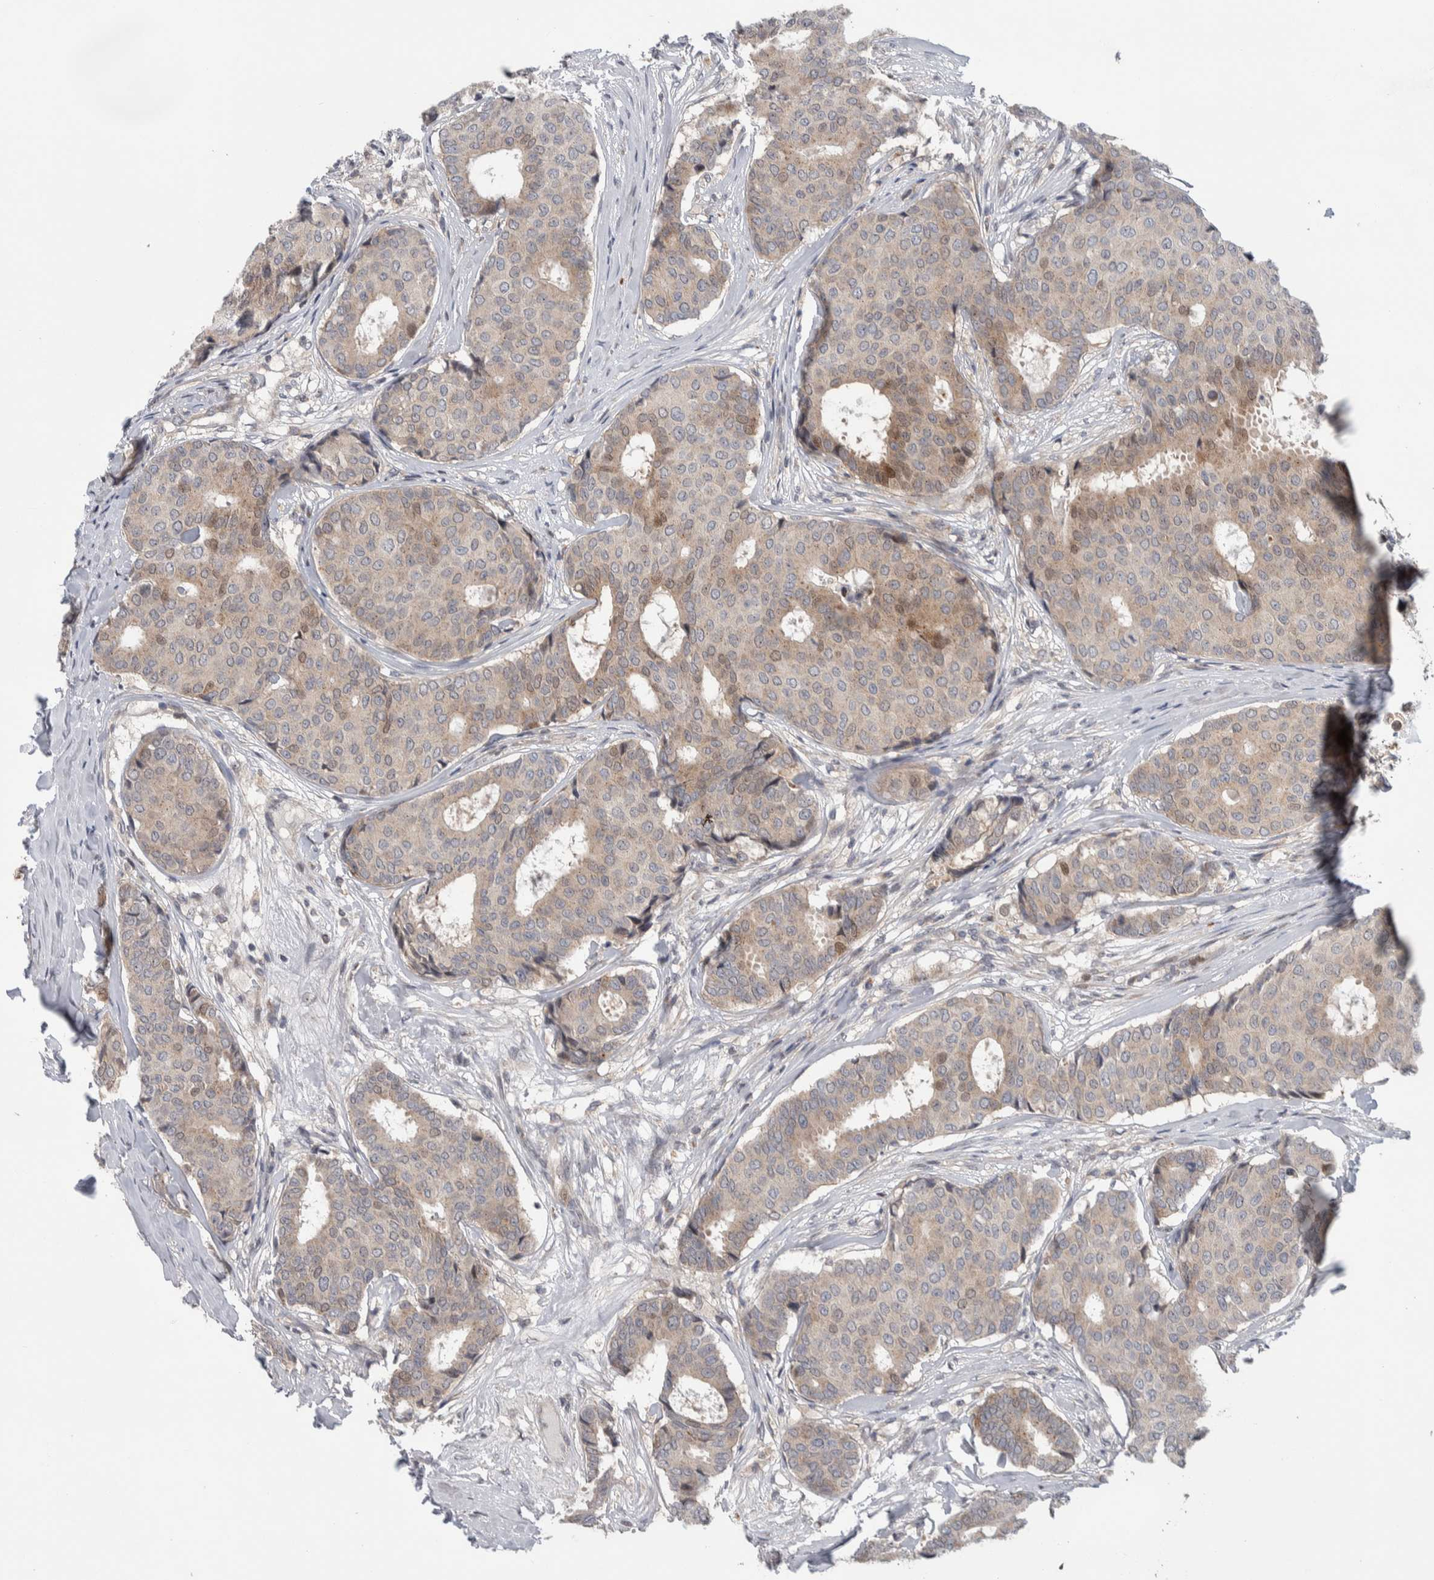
{"staining": {"intensity": "weak", "quantity": "<25%", "location": "cytoplasmic/membranous"}, "tissue": "breast cancer", "cell_type": "Tumor cells", "image_type": "cancer", "snomed": [{"axis": "morphology", "description": "Duct carcinoma"}, {"axis": "topography", "description": "Breast"}], "caption": "High magnification brightfield microscopy of breast cancer (invasive ductal carcinoma) stained with DAB (brown) and counterstained with hematoxylin (blue): tumor cells show no significant staining.", "gene": "PRRG4", "patient": {"sex": "female", "age": 75}}